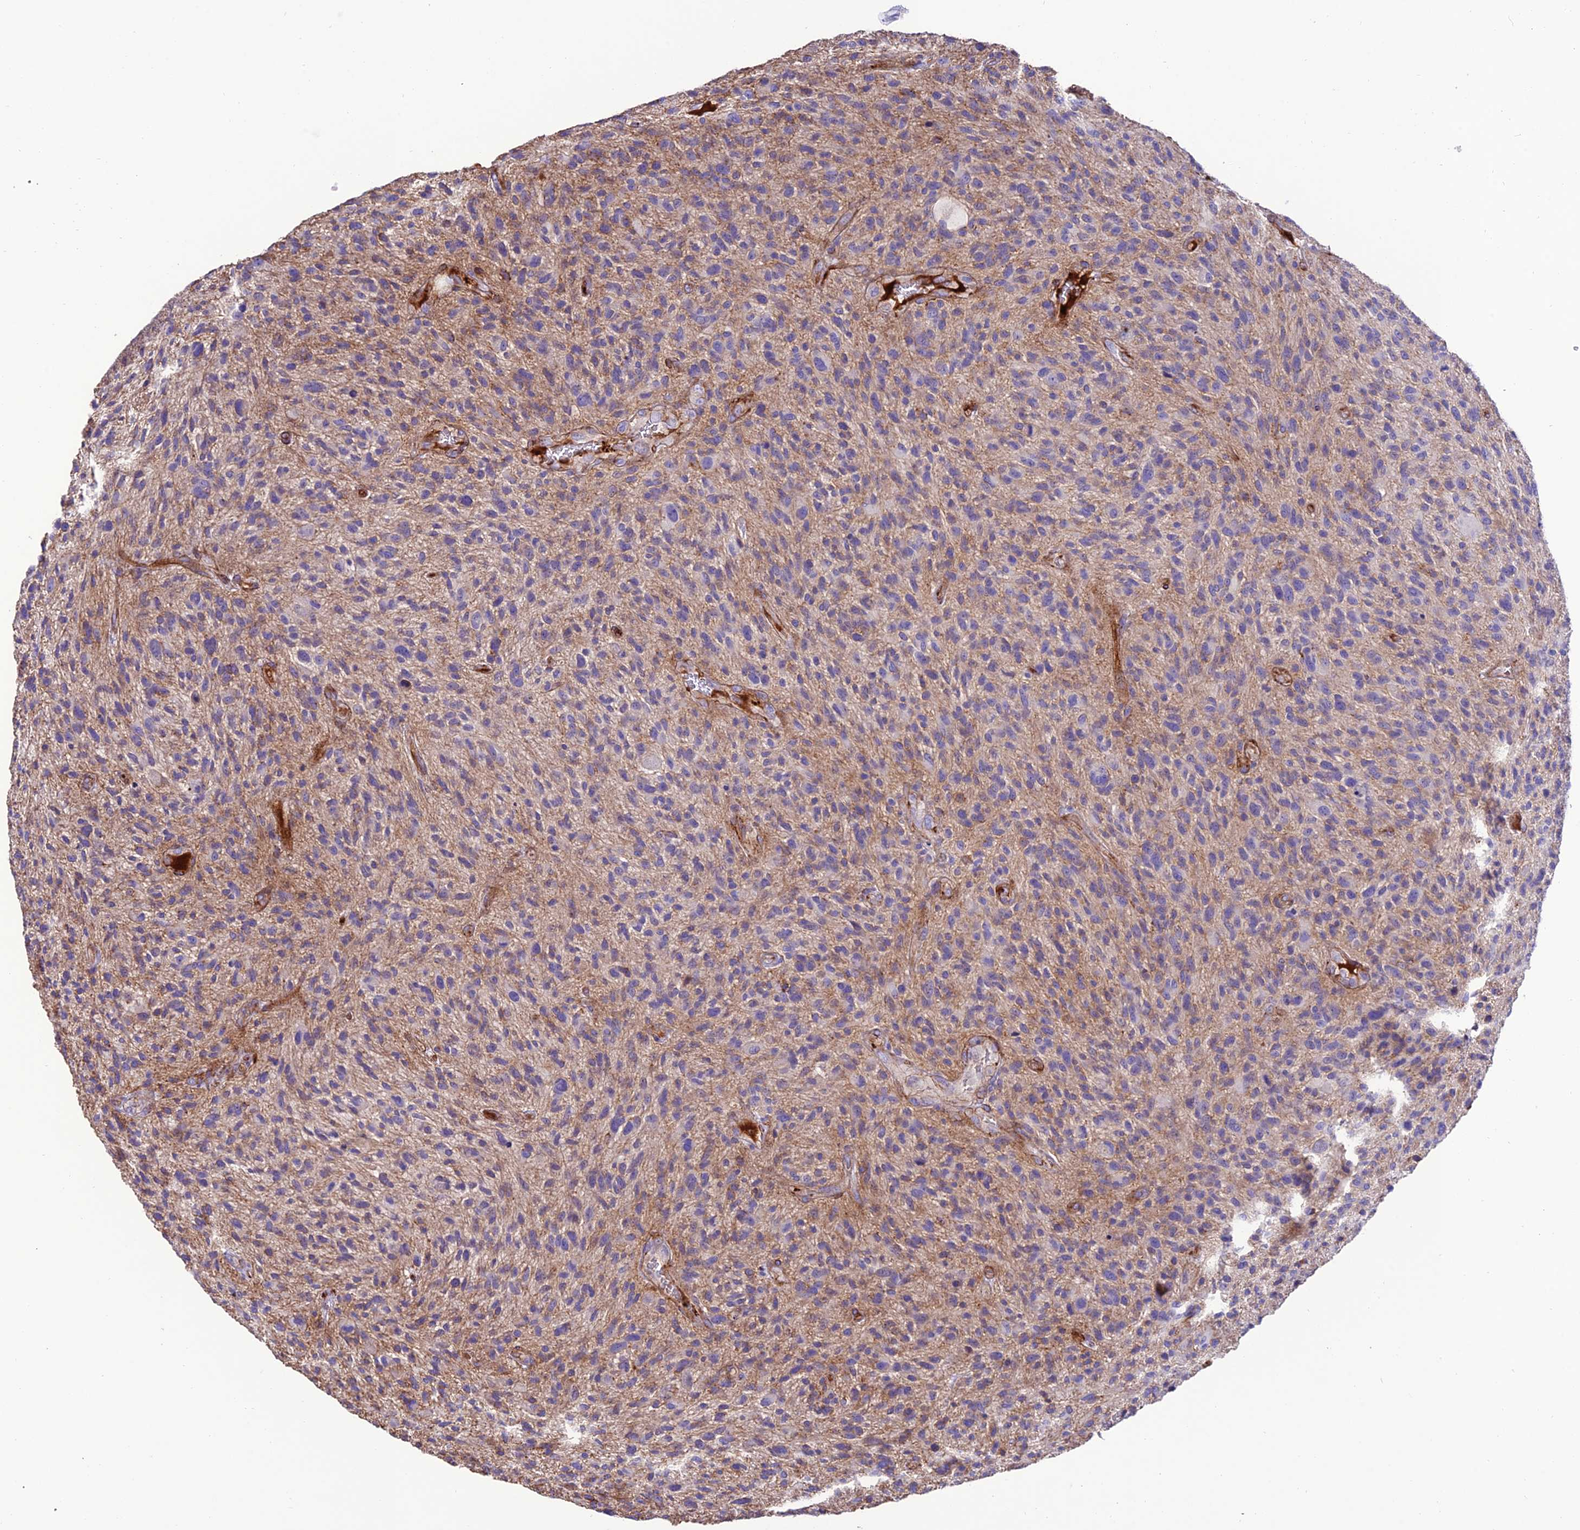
{"staining": {"intensity": "negative", "quantity": "none", "location": "none"}, "tissue": "glioma", "cell_type": "Tumor cells", "image_type": "cancer", "snomed": [{"axis": "morphology", "description": "Glioma, malignant, High grade"}, {"axis": "topography", "description": "Brain"}], "caption": "DAB (3,3'-diaminobenzidine) immunohistochemical staining of glioma shows no significant positivity in tumor cells.", "gene": "REX1BD", "patient": {"sex": "male", "age": 47}}